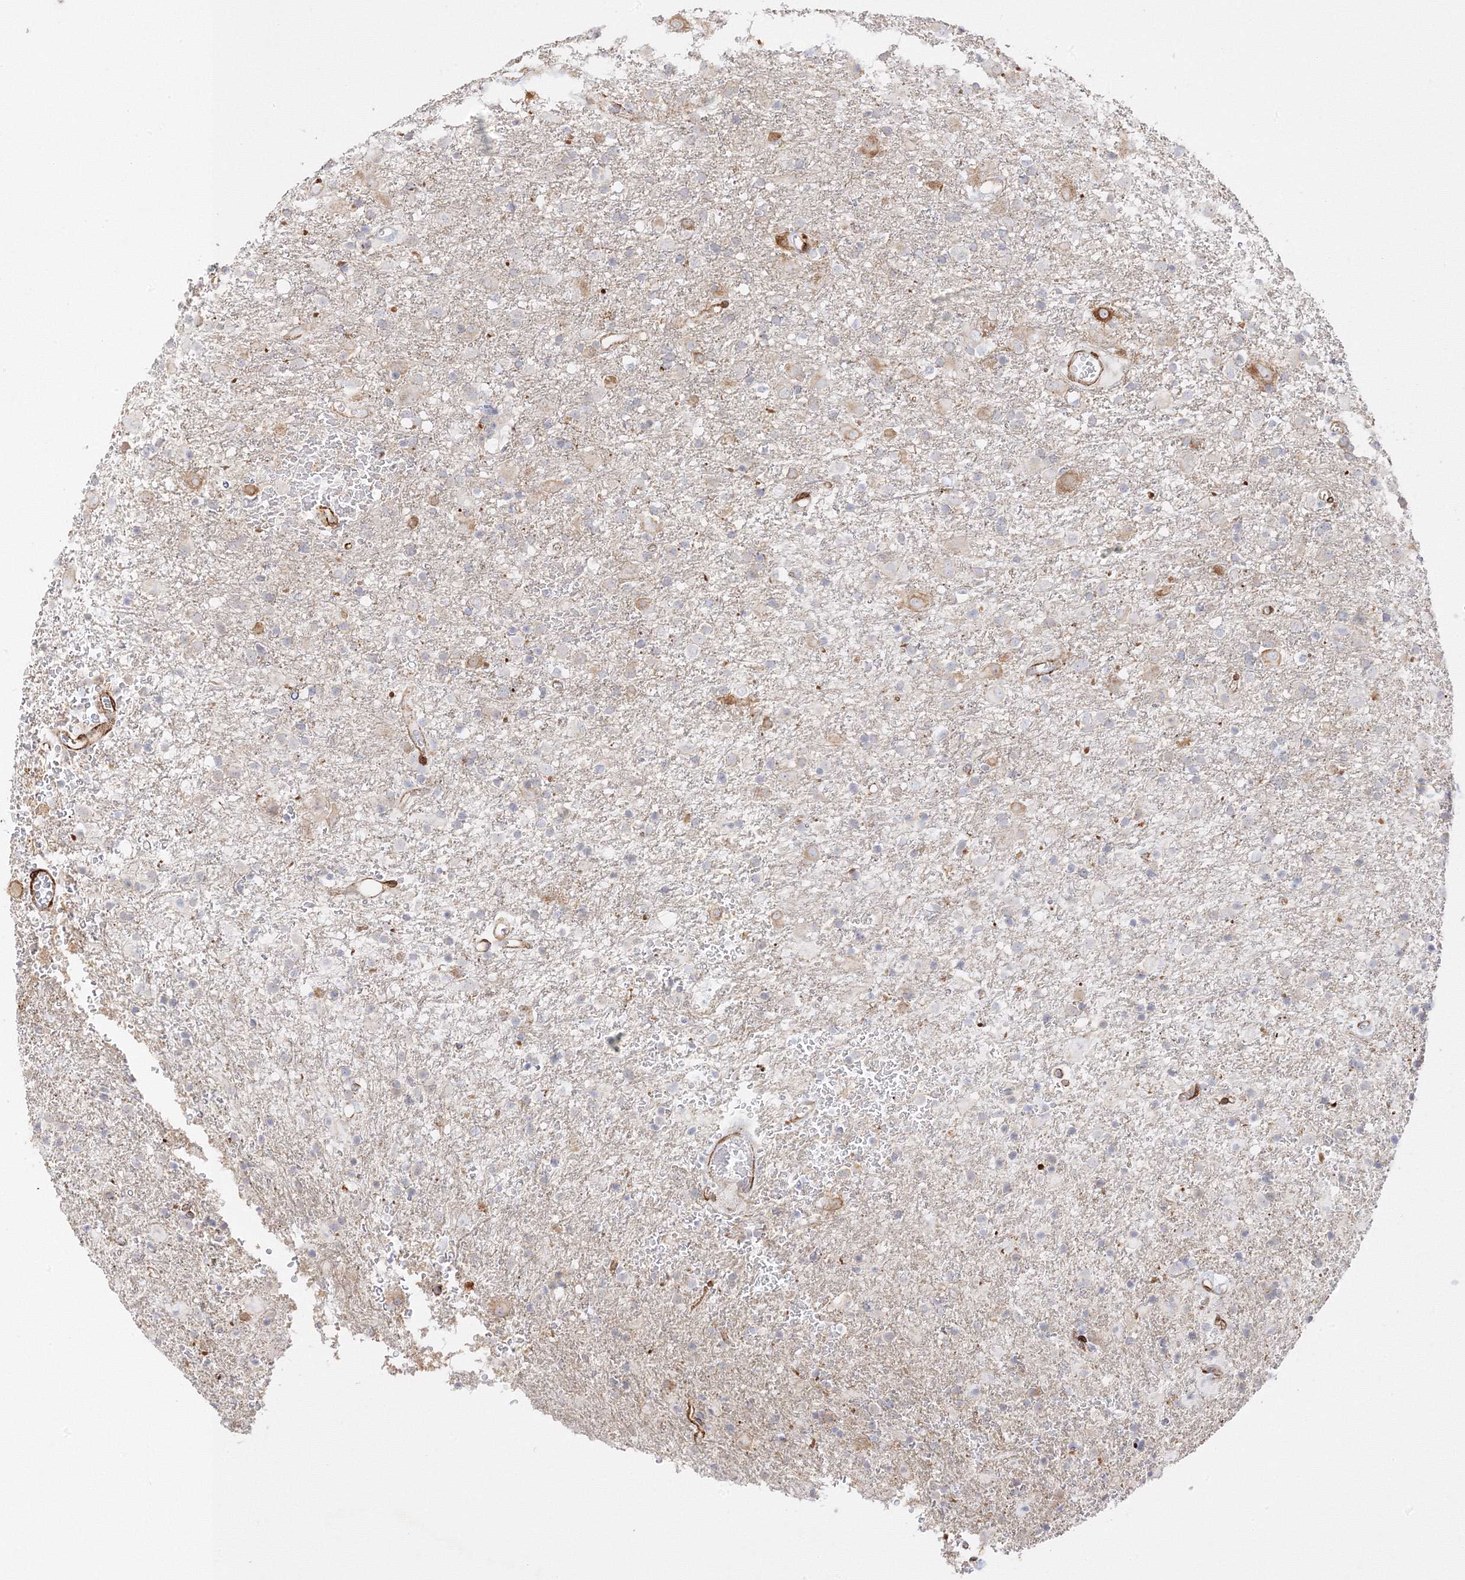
{"staining": {"intensity": "negative", "quantity": "none", "location": "none"}, "tissue": "glioma", "cell_type": "Tumor cells", "image_type": "cancer", "snomed": [{"axis": "morphology", "description": "Glioma, malignant, Low grade"}, {"axis": "topography", "description": "Brain"}], "caption": "Immunohistochemical staining of malignant low-grade glioma exhibits no significant positivity in tumor cells.", "gene": "C2CD2", "patient": {"sex": "male", "age": 65}}